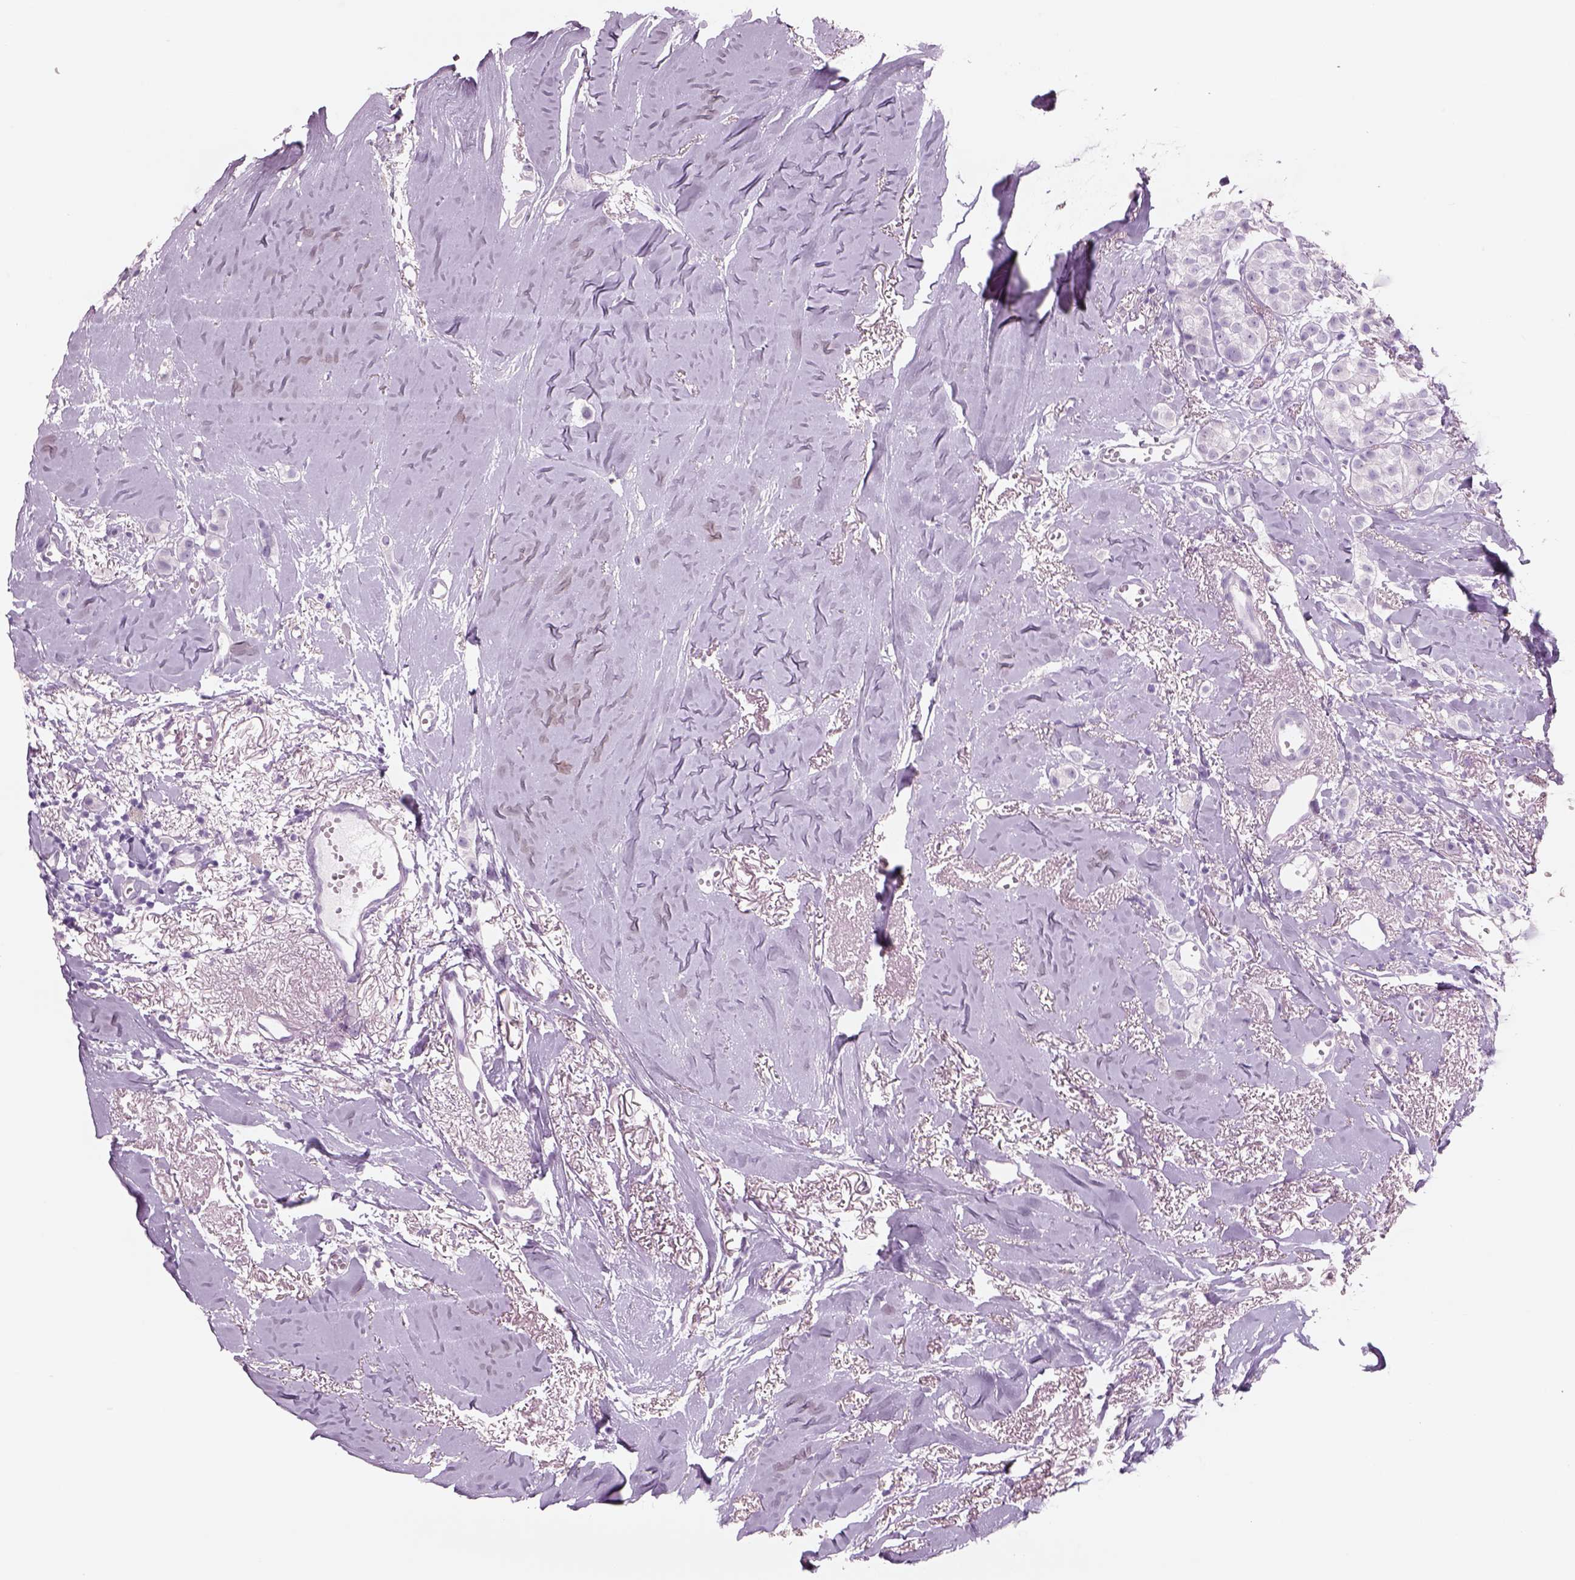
{"staining": {"intensity": "negative", "quantity": "none", "location": "none"}, "tissue": "breast cancer", "cell_type": "Tumor cells", "image_type": "cancer", "snomed": [{"axis": "morphology", "description": "Duct carcinoma"}, {"axis": "topography", "description": "Breast"}], "caption": "Tumor cells show no significant positivity in breast intraductal carcinoma.", "gene": "RHO", "patient": {"sex": "female", "age": 85}}